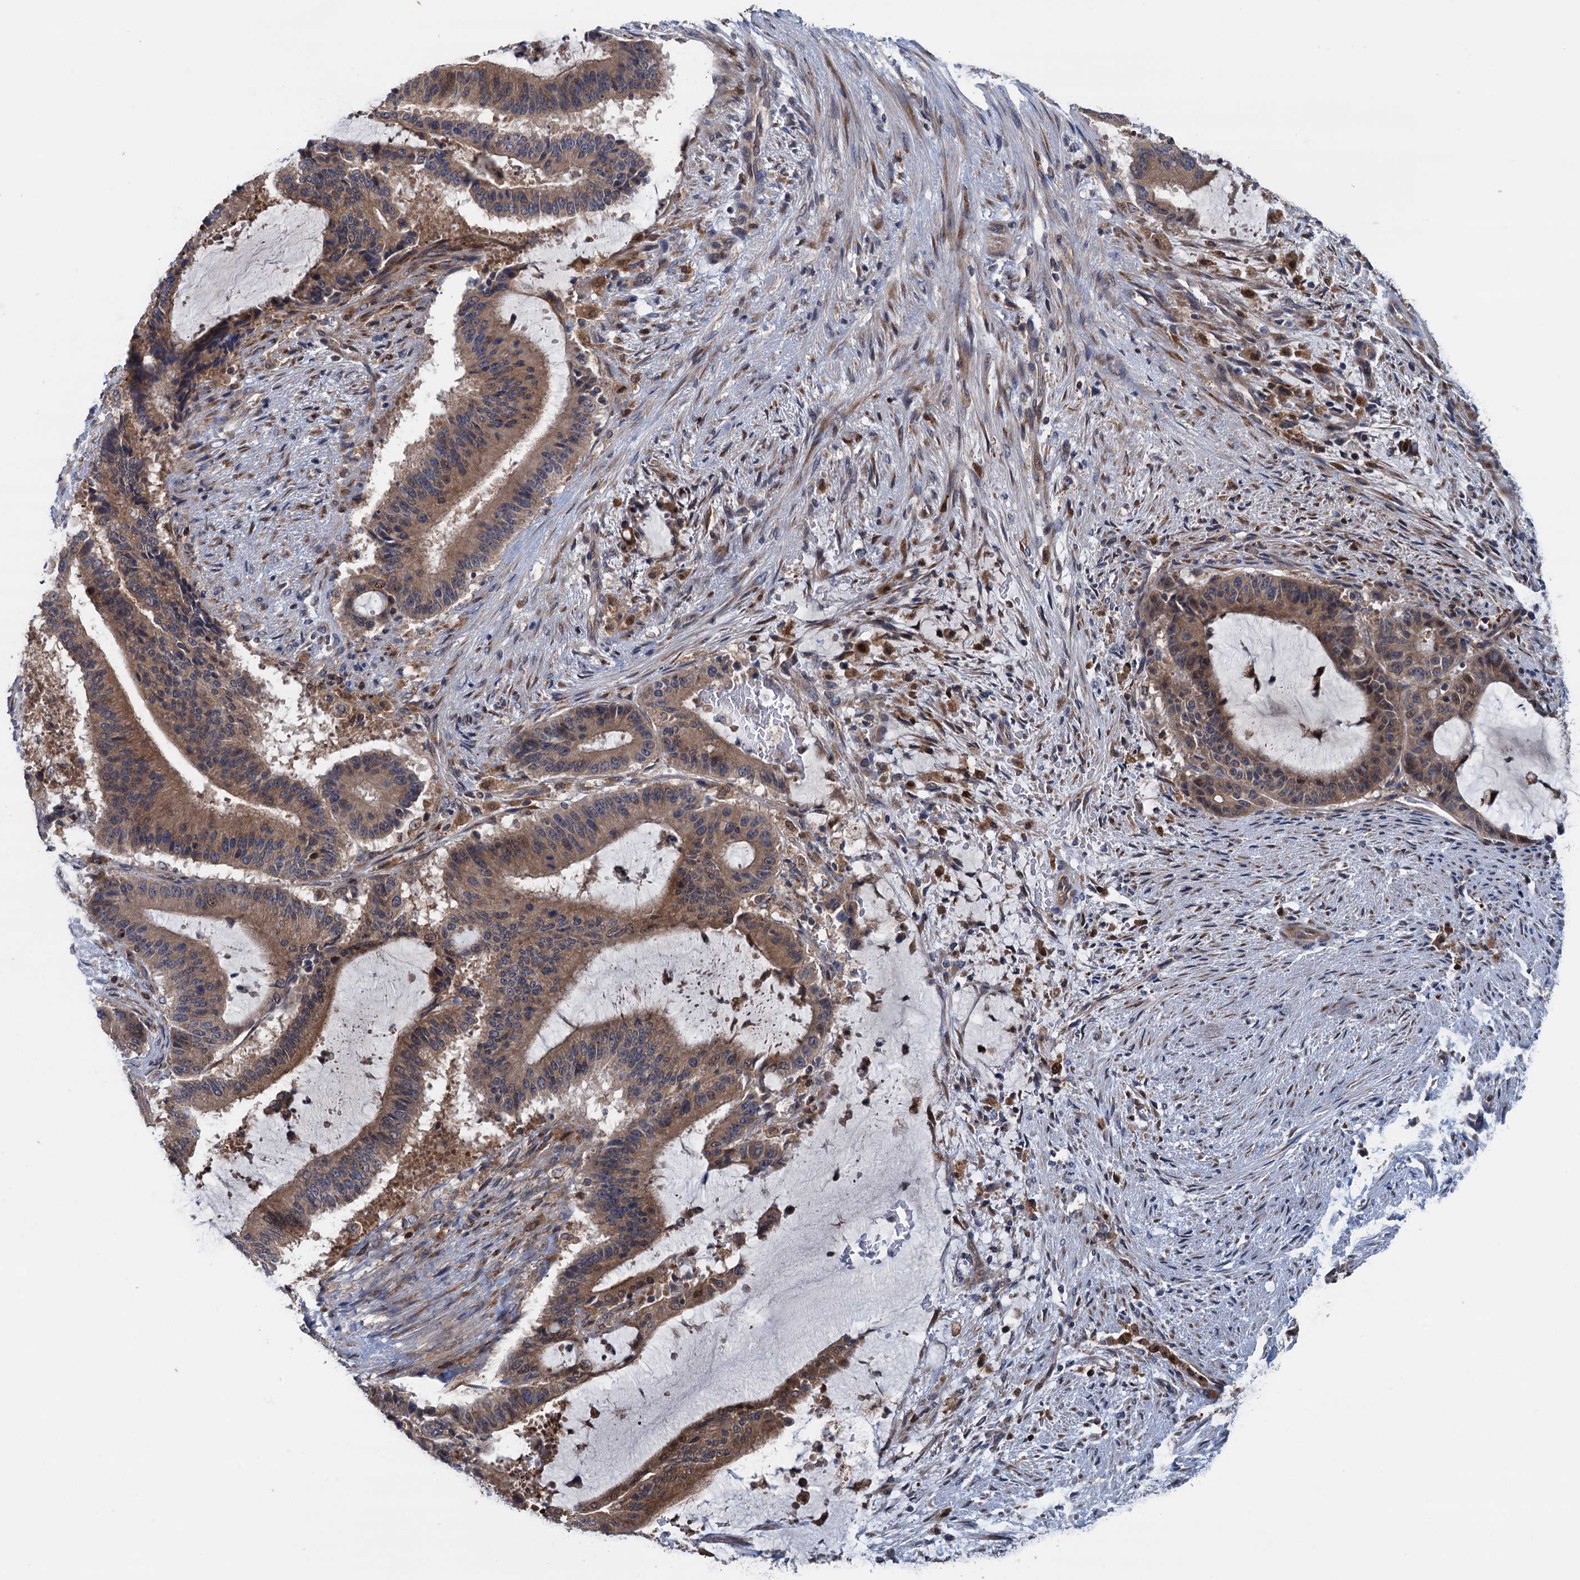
{"staining": {"intensity": "moderate", "quantity": ">75%", "location": "cytoplasmic/membranous,nuclear"}, "tissue": "liver cancer", "cell_type": "Tumor cells", "image_type": "cancer", "snomed": [{"axis": "morphology", "description": "Normal tissue, NOS"}, {"axis": "morphology", "description": "Cholangiocarcinoma"}, {"axis": "topography", "description": "Liver"}, {"axis": "topography", "description": "Peripheral nerve tissue"}], "caption": "A brown stain labels moderate cytoplasmic/membranous and nuclear staining of a protein in liver cancer tumor cells. Nuclei are stained in blue.", "gene": "CNTN5", "patient": {"sex": "female", "age": 73}}